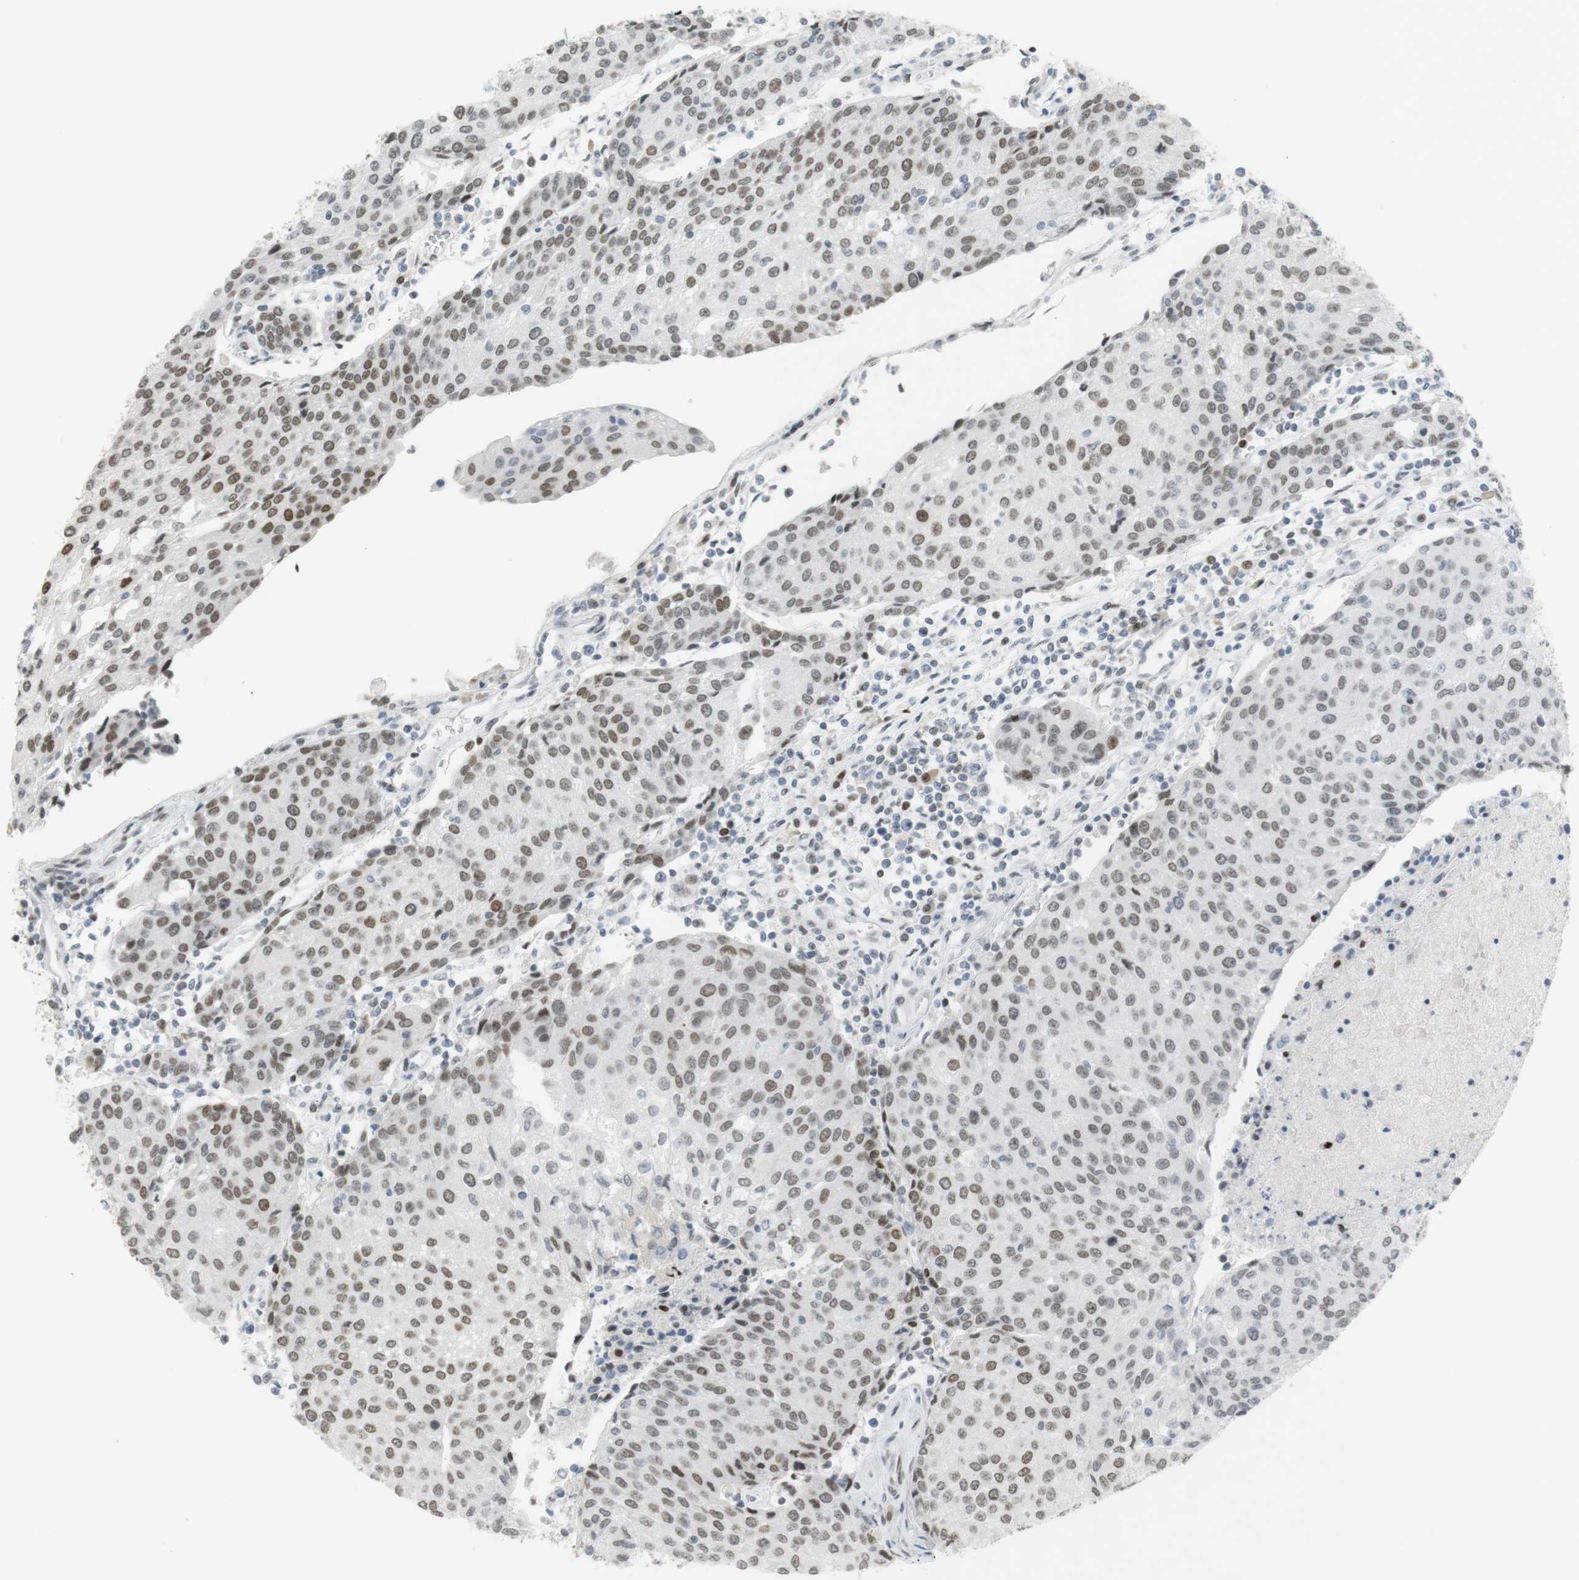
{"staining": {"intensity": "moderate", "quantity": "25%-75%", "location": "nuclear"}, "tissue": "urothelial cancer", "cell_type": "Tumor cells", "image_type": "cancer", "snomed": [{"axis": "morphology", "description": "Urothelial carcinoma, High grade"}, {"axis": "topography", "description": "Urinary bladder"}], "caption": "A photomicrograph of human urothelial carcinoma (high-grade) stained for a protein displays moderate nuclear brown staining in tumor cells.", "gene": "BMI1", "patient": {"sex": "female", "age": 85}}